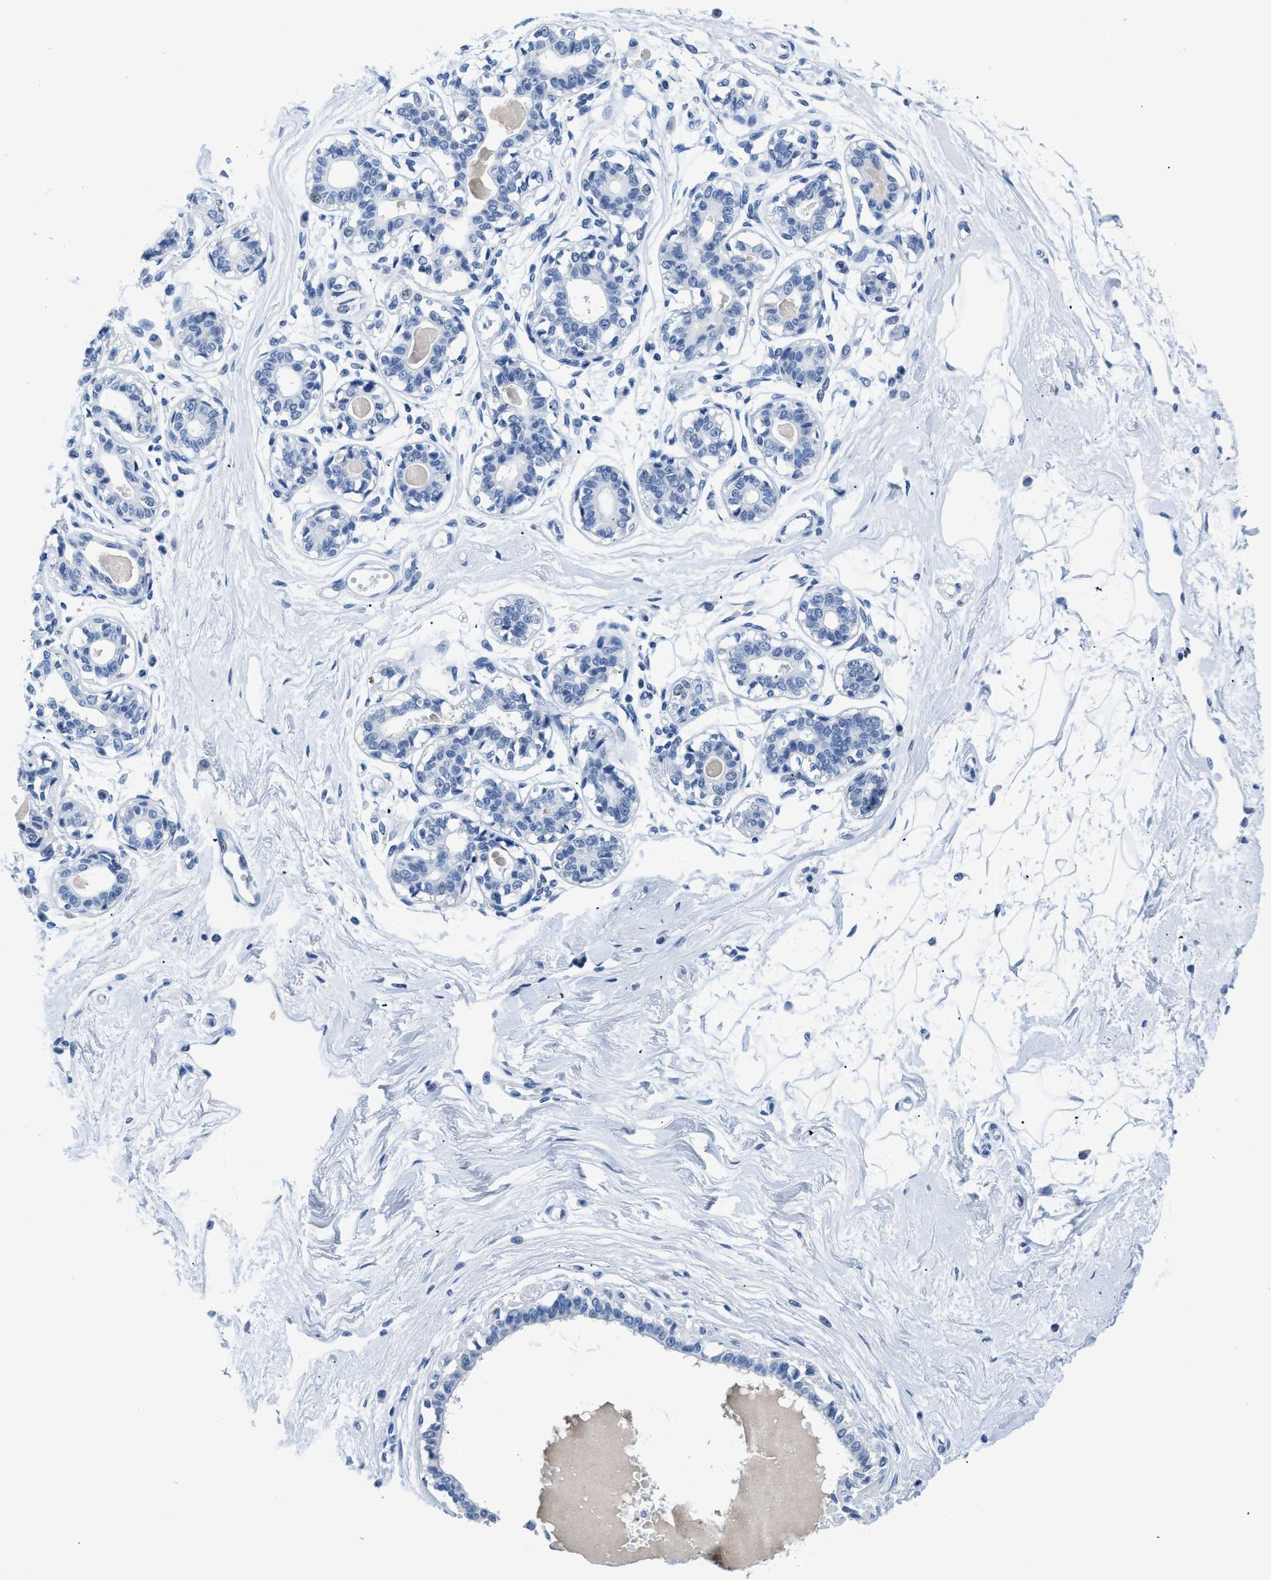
{"staining": {"intensity": "negative", "quantity": "none", "location": "none"}, "tissue": "breast", "cell_type": "Adipocytes", "image_type": "normal", "snomed": [{"axis": "morphology", "description": "Normal tissue, NOS"}, {"axis": "topography", "description": "Breast"}], "caption": "Micrograph shows no protein staining in adipocytes of benign breast.", "gene": "NFATC2", "patient": {"sex": "female", "age": 45}}